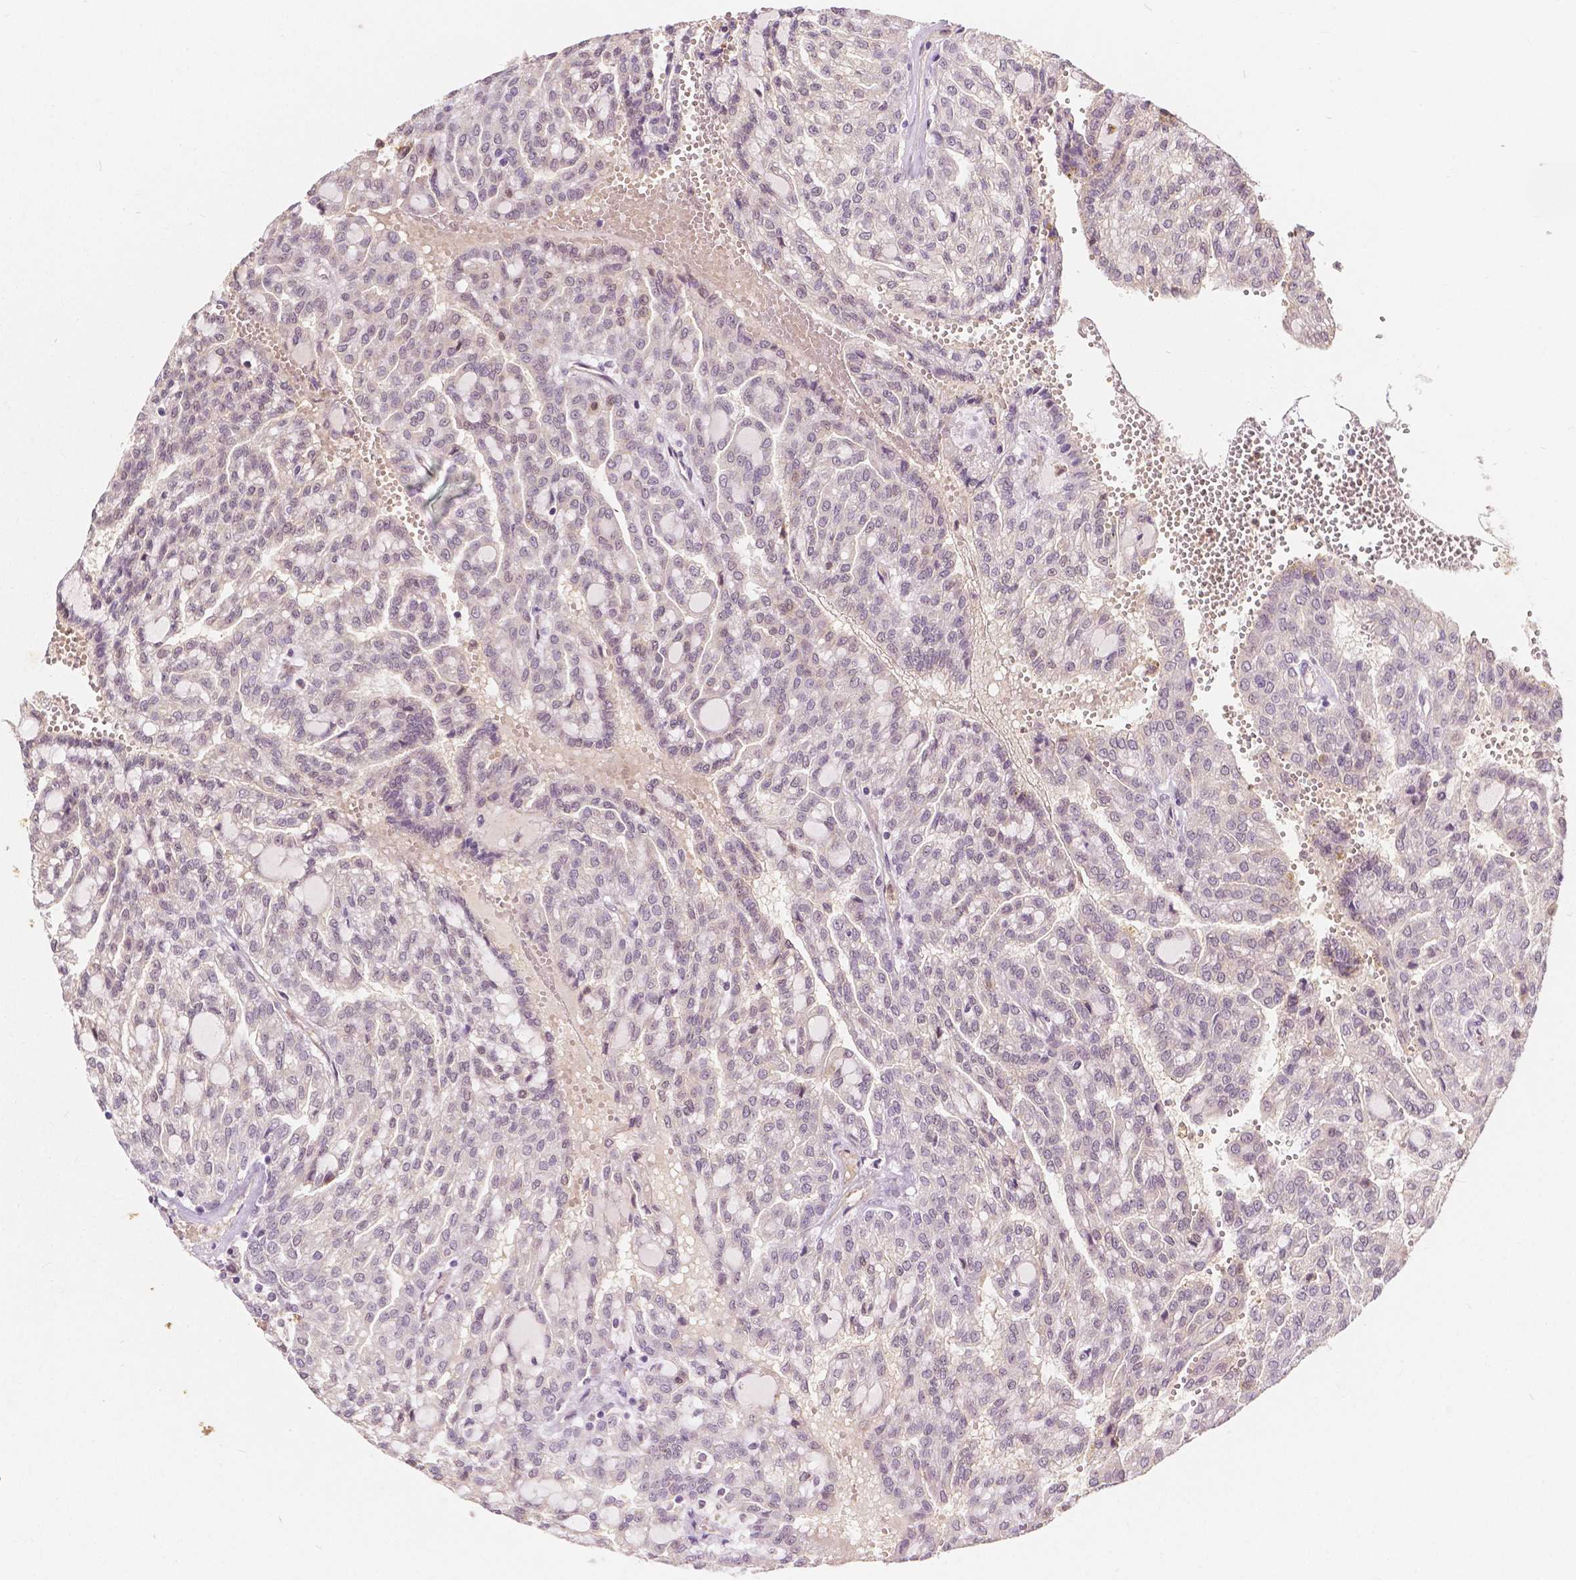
{"staining": {"intensity": "negative", "quantity": "none", "location": "none"}, "tissue": "renal cancer", "cell_type": "Tumor cells", "image_type": "cancer", "snomed": [{"axis": "morphology", "description": "Adenocarcinoma, NOS"}, {"axis": "topography", "description": "Kidney"}], "caption": "Human renal cancer (adenocarcinoma) stained for a protein using immunohistochemistry (IHC) exhibits no expression in tumor cells.", "gene": "NAPRT", "patient": {"sex": "male", "age": 63}}